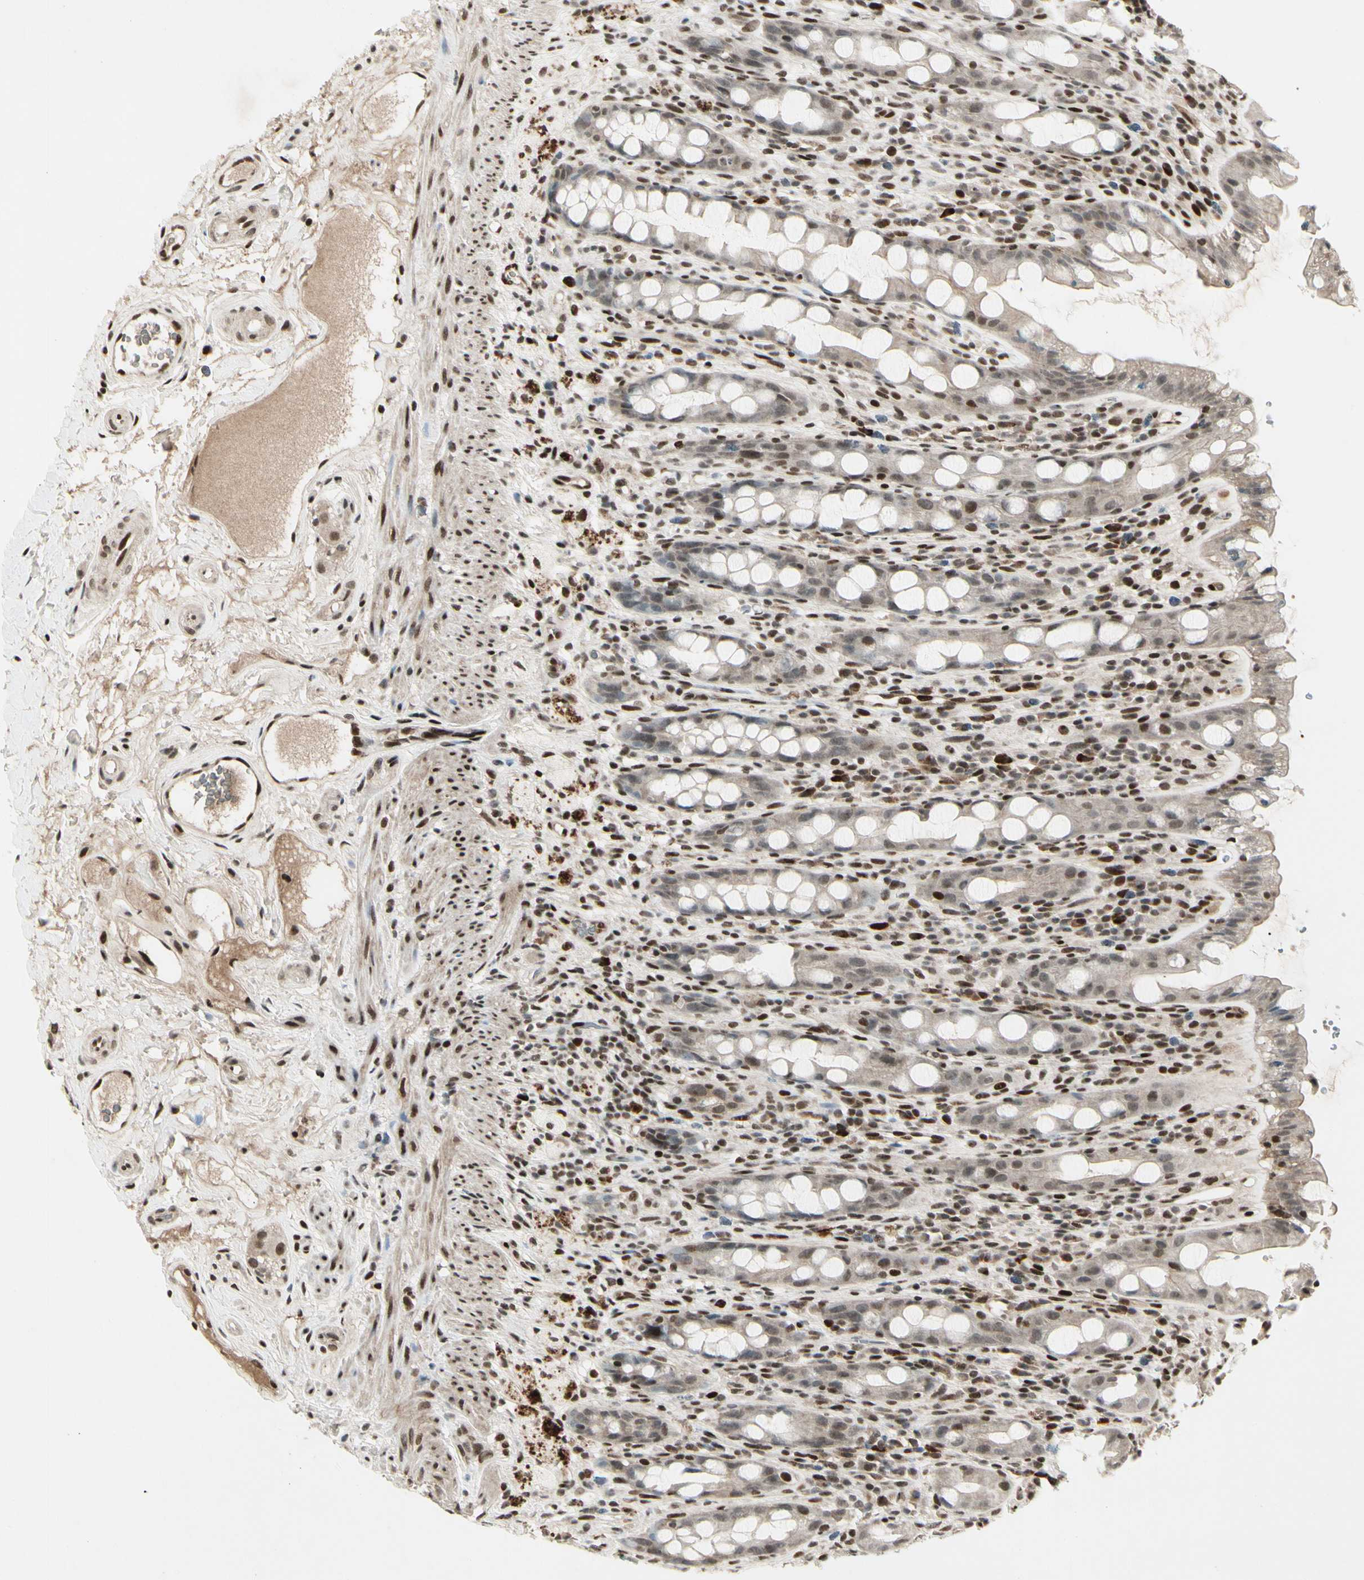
{"staining": {"intensity": "weak", "quantity": "25%-75%", "location": "nuclear"}, "tissue": "rectum", "cell_type": "Glandular cells", "image_type": "normal", "snomed": [{"axis": "morphology", "description": "Normal tissue, NOS"}, {"axis": "topography", "description": "Rectum"}], "caption": "IHC photomicrograph of normal human rectum stained for a protein (brown), which shows low levels of weak nuclear staining in about 25%-75% of glandular cells.", "gene": "FOXJ2", "patient": {"sex": "male", "age": 44}}